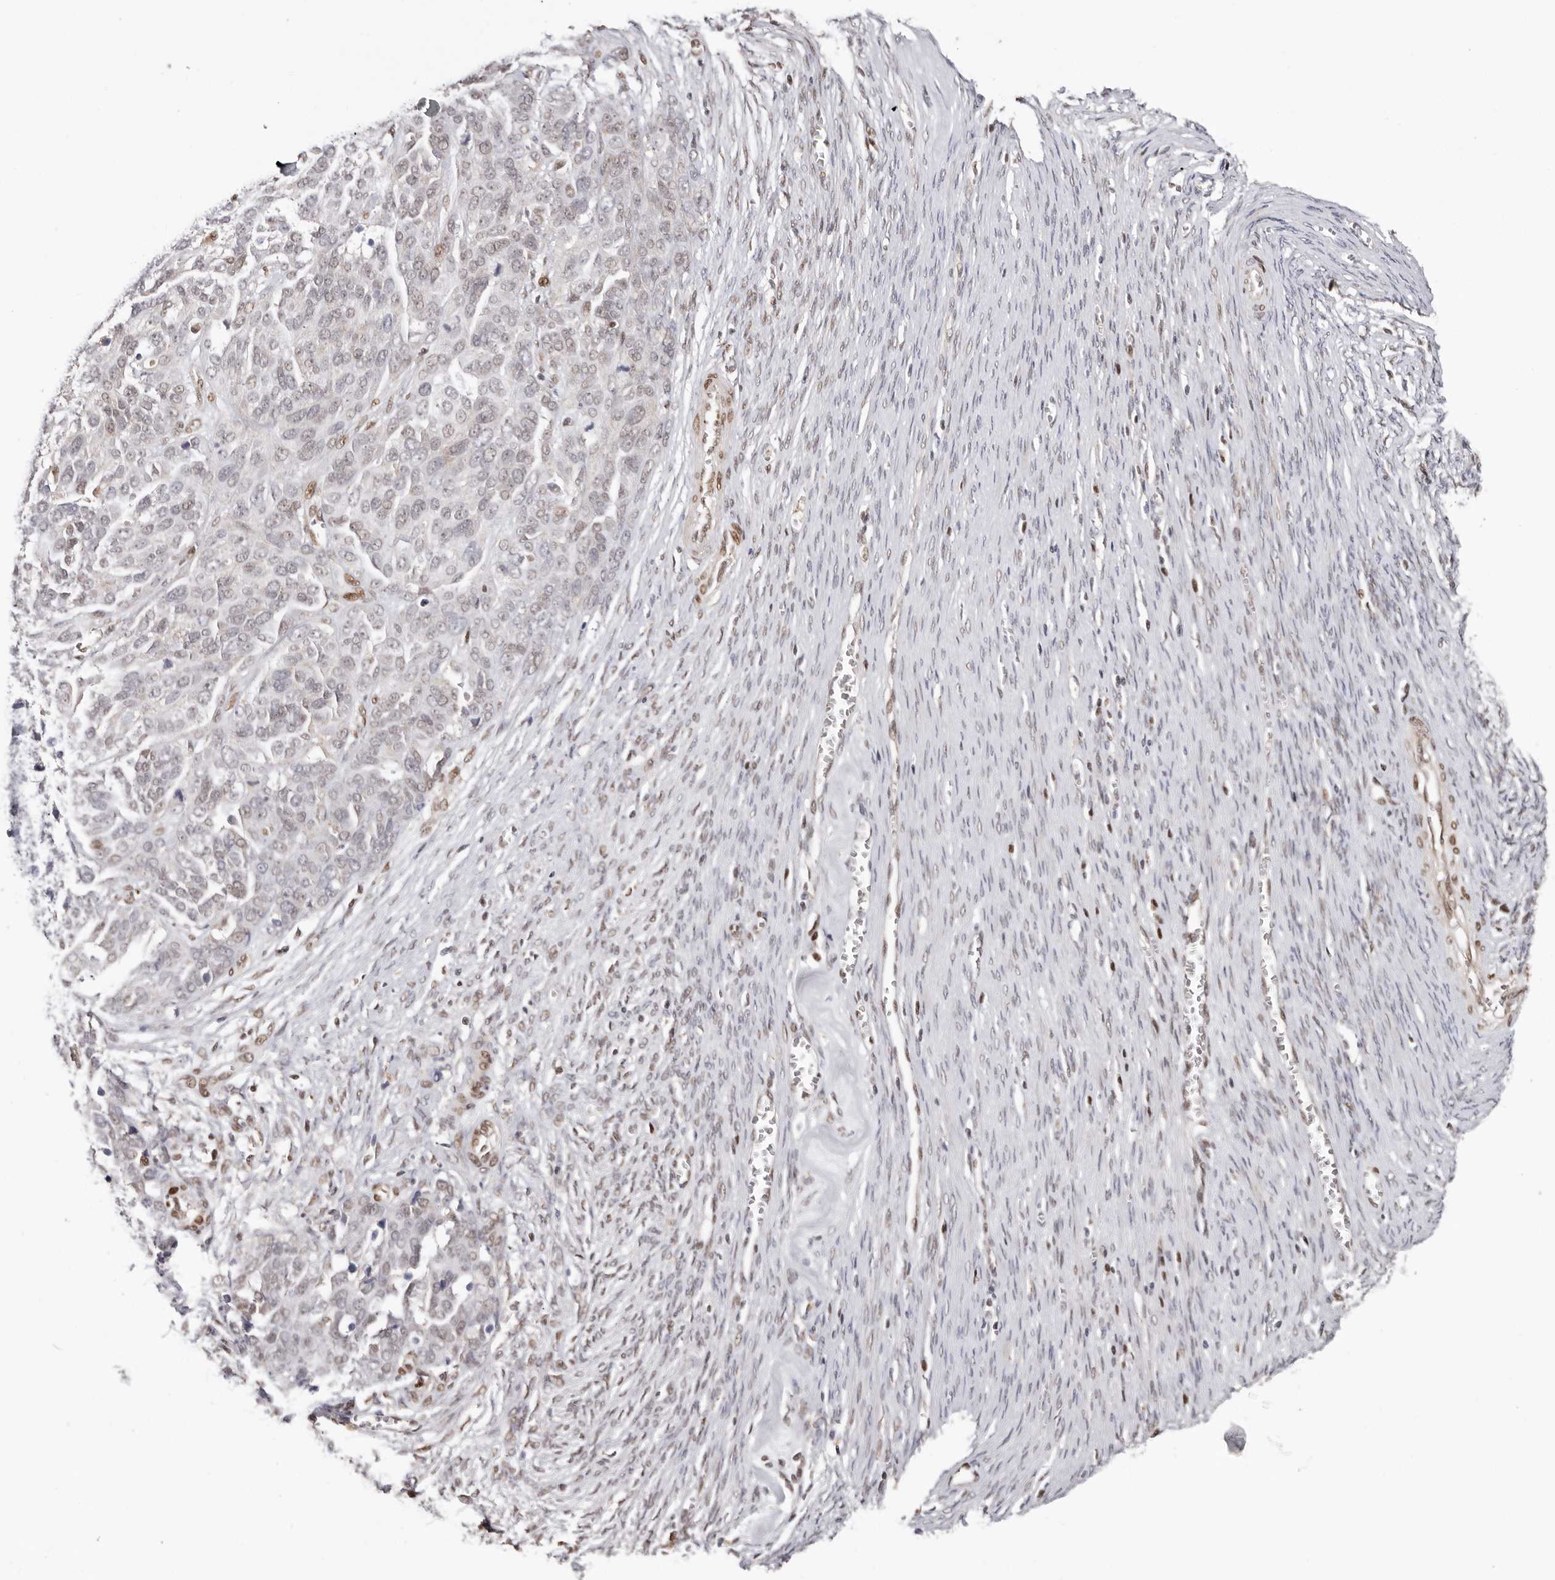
{"staining": {"intensity": "weak", "quantity": "<25%", "location": "nuclear"}, "tissue": "ovarian cancer", "cell_type": "Tumor cells", "image_type": "cancer", "snomed": [{"axis": "morphology", "description": "Cystadenocarcinoma, serous, NOS"}, {"axis": "topography", "description": "Ovary"}], "caption": "Immunohistochemistry (IHC) of ovarian cancer (serous cystadenocarcinoma) shows no positivity in tumor cells.", "gene": "SMAD7", "patient": {"sex": "female", "age": 44}}